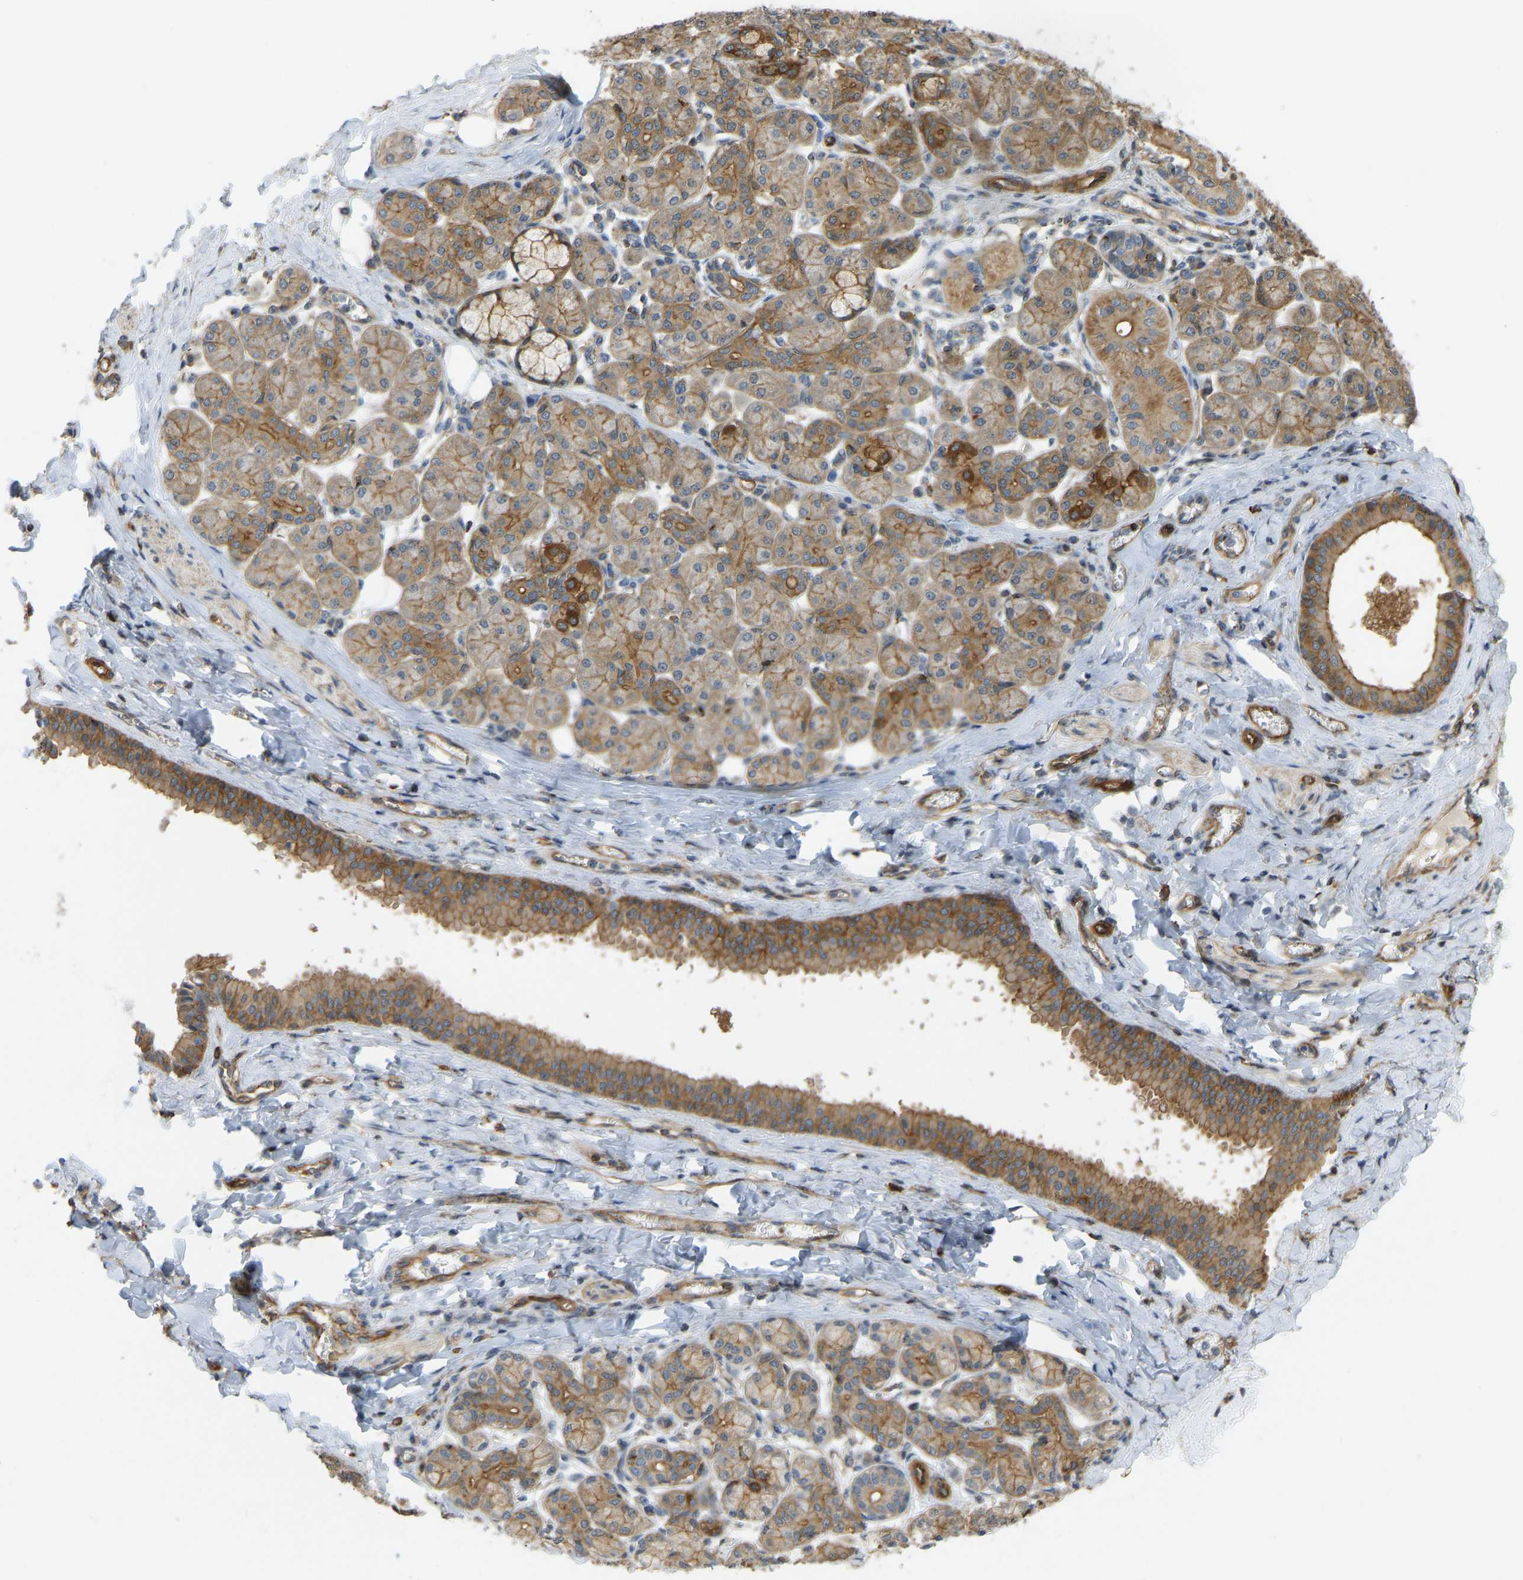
{"staining": {"intensity": "moderate", "quantity": ">75%", "location": "cytoplasmic/membranous"}, "tissue": "salivary gland", "cell_type": "Glandular cells", "image_type": "normal", "snomed": [{"axis": "morphology", "description": "Normal tissue, NOS"}, {"axis": "morphology", "description": "Inflammation, NOS"}, {"axis": "topography", "description": "Lymph node"}, {"axis": "topography", "description": "Salivary gland"}], "caption": "A micrograph showing moderate cytoplasmic/membranous staining in about >75% of glandular cells in benign salivary gland, as visualized by brown immunohistochemical staining.", "gene": "KIAA1671", "patient": {"sex": "male", "age": 3}}